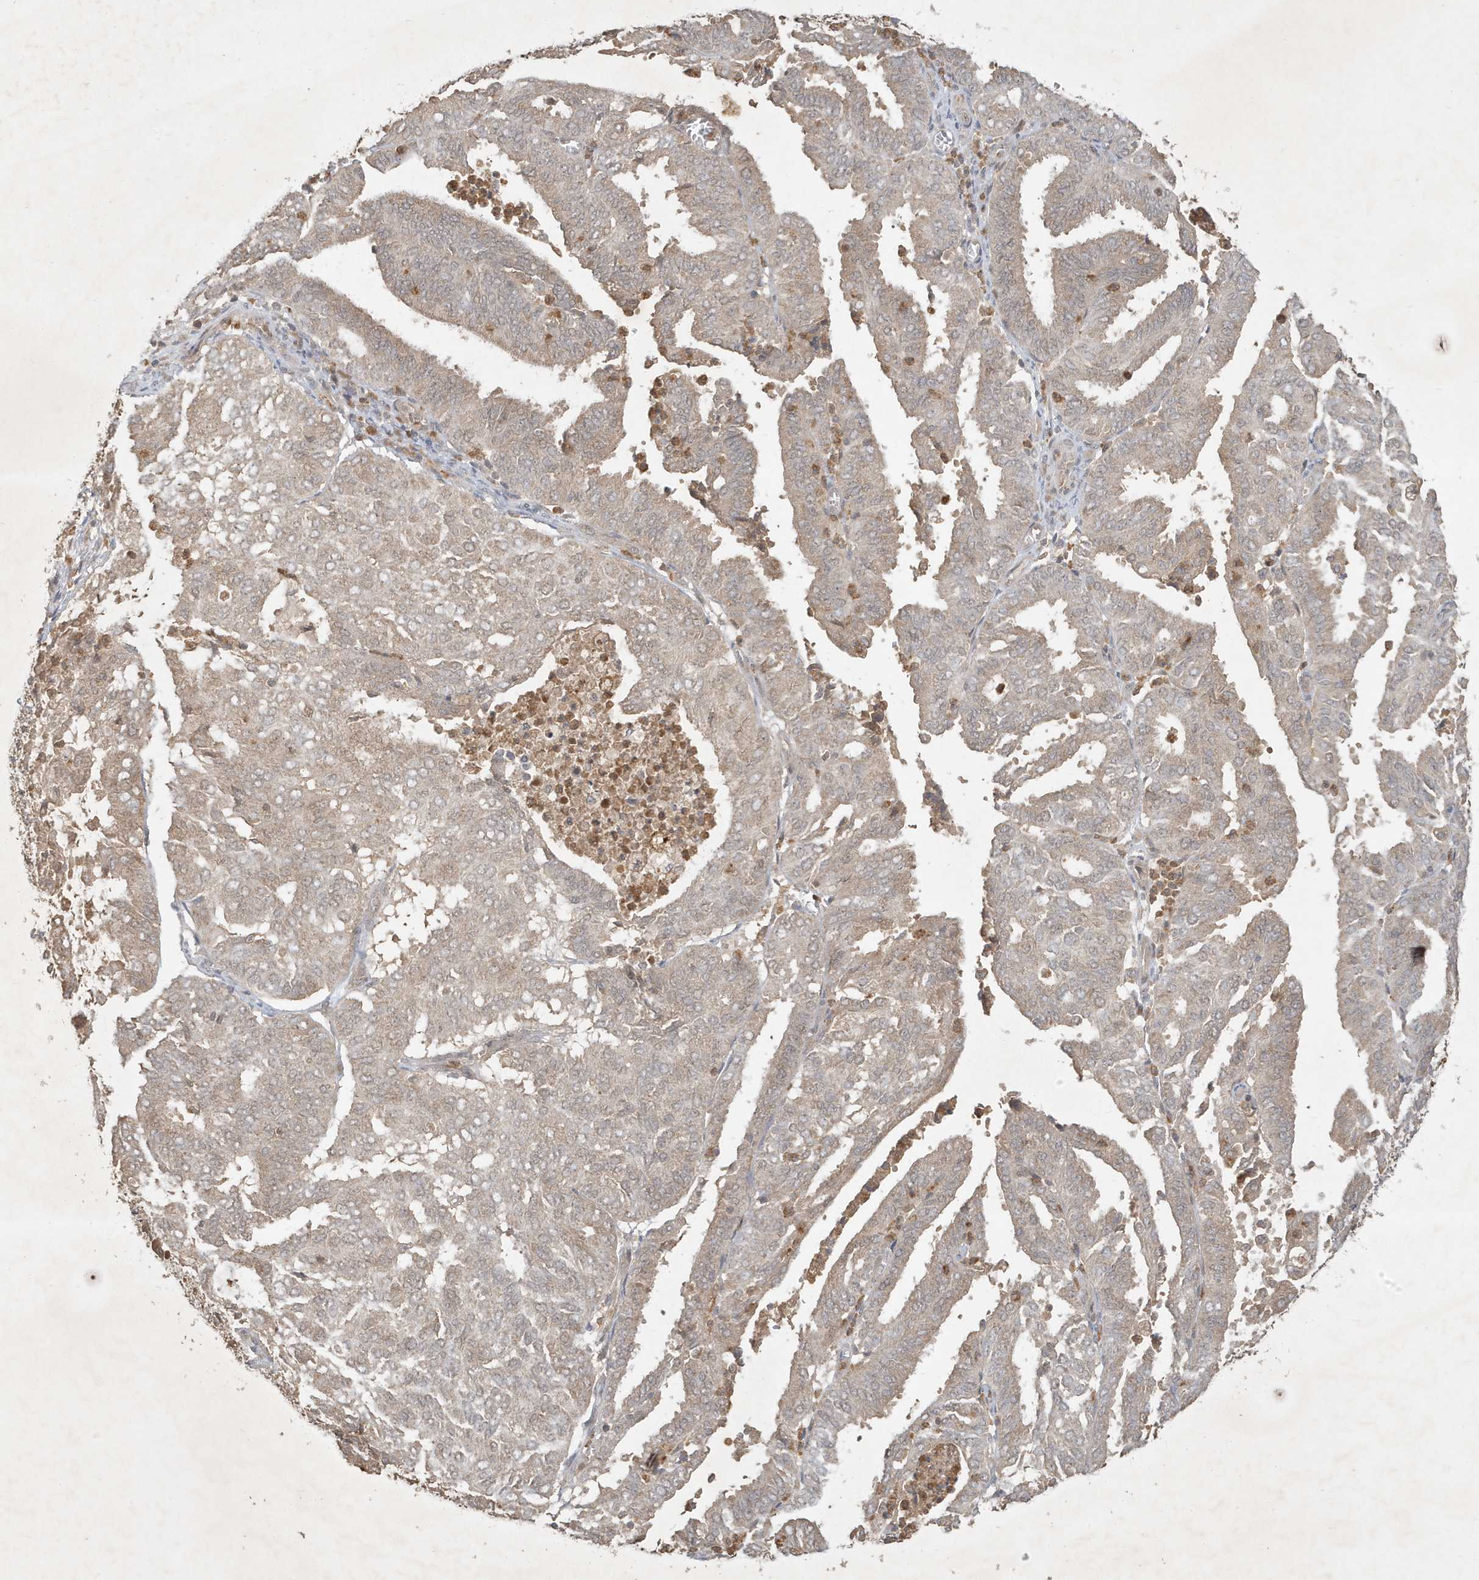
{"staining": {"intensity": "weak", "quantity": ">75%", "location": "cytoplasmic/membranous"}, "tissue": "endometrial cancer", "cell_type": "Tumor cells", "image_type": "cancer", "snomed": [{"axis": "morphology", "description": "Adenocarcinoma, NOS"}, {"axis": "topography", "description": "Uterus"}], "caption": "Endometrial adenocarcinoma was stained to show a protein in brown. There is low levels of weak cytoplasmic/membranous expression in approximately >75% of tumor cells.", "gene": "ABCB9", "patient": {"sex": "female", "age": 60}}